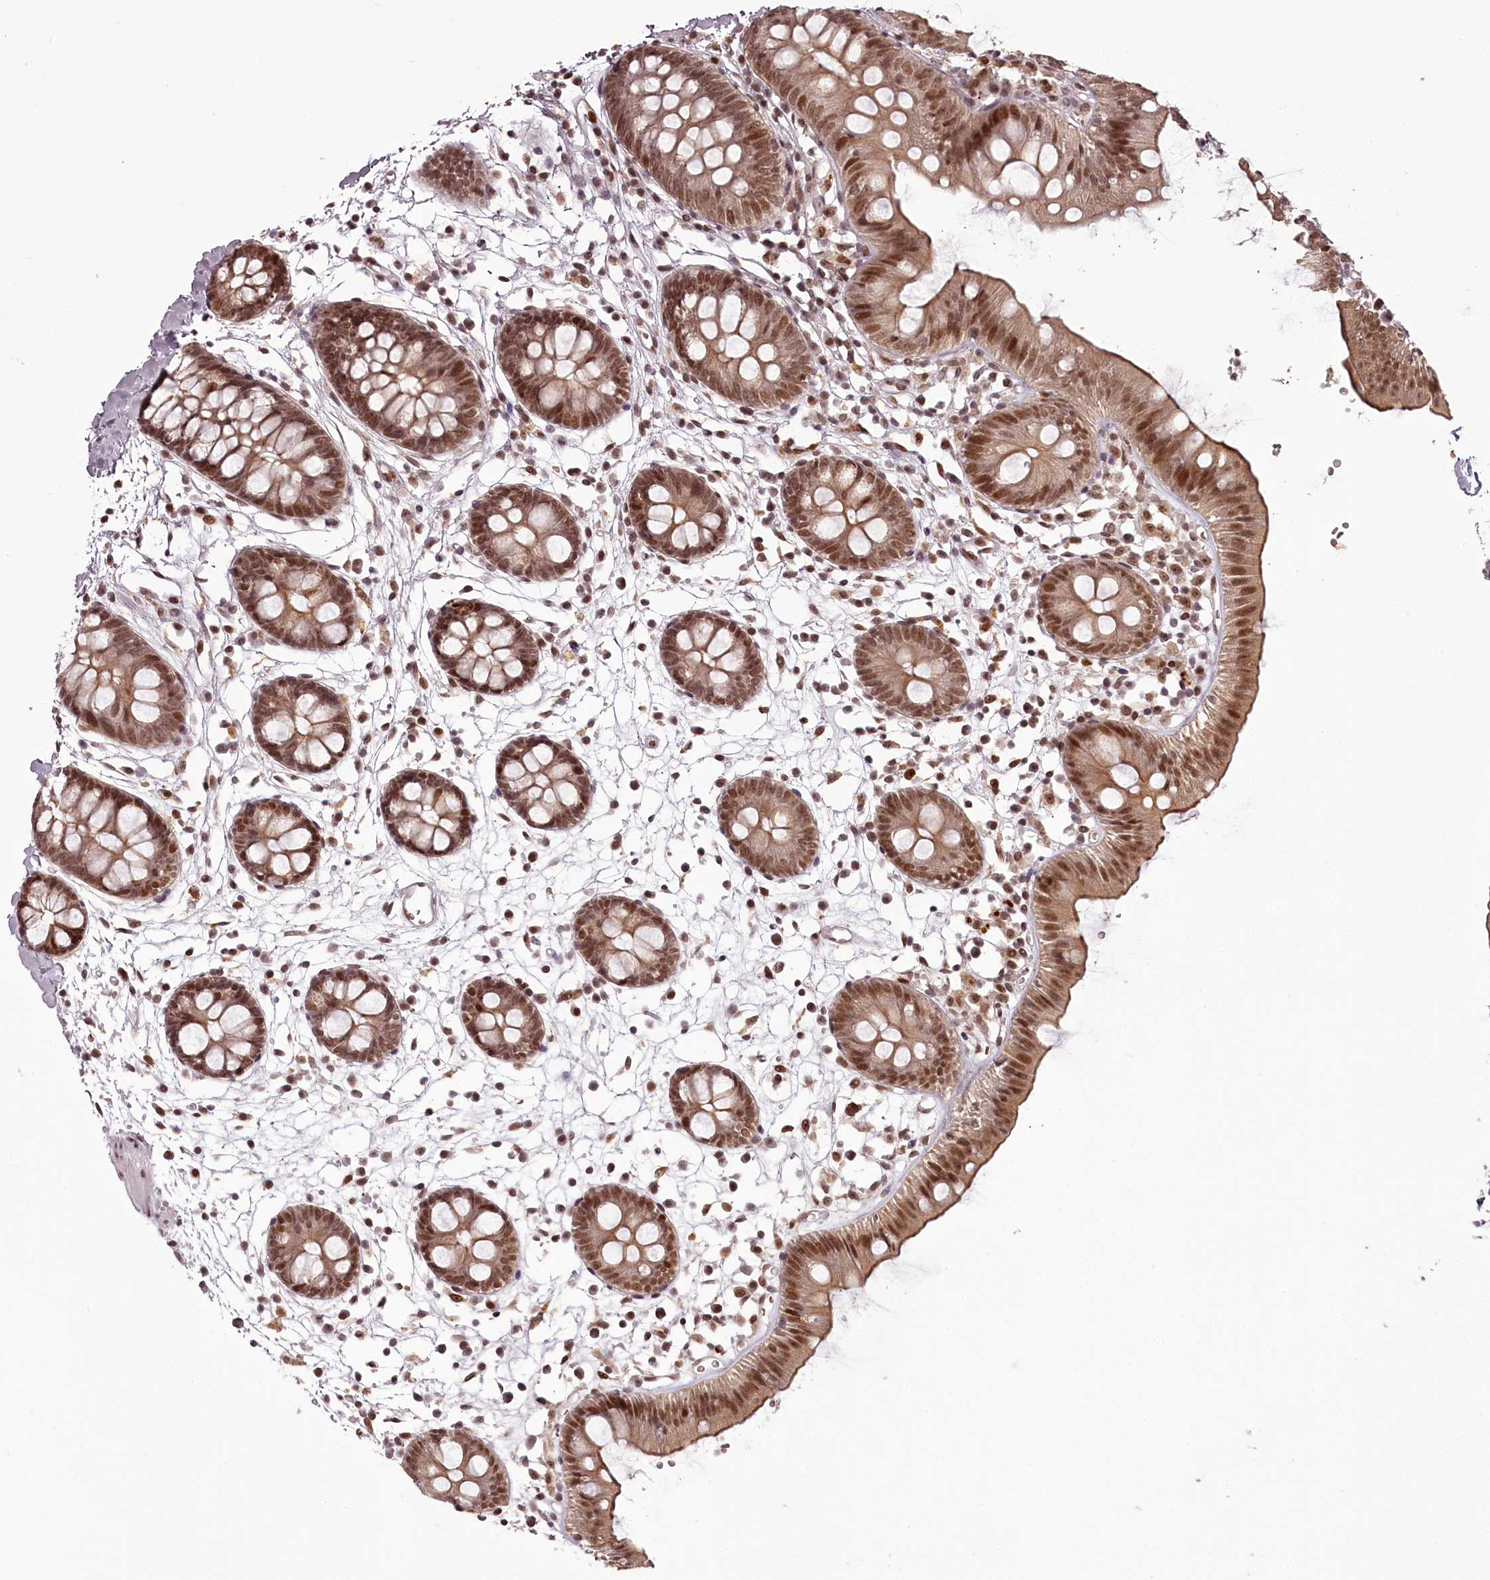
{"staining": {"intensity": "moderate", "quantity": ">75%", "location": "nuclear"}, "tissue": "colon", "cell_type": "Endothelial cells", "image_type": "normal", "snomed": [{"axis": "morphology", "description": "Normal tissue, NOS"}, {"axis": "topography", "description": "Colon"}], "caption": "Moderate nuclear expression for a protein is appreciated in approximately >75% of endothelial cells of unremarkable colon using IHC.", "gene": "THYN1", "patient": {"sex": "male", "age": 56}}